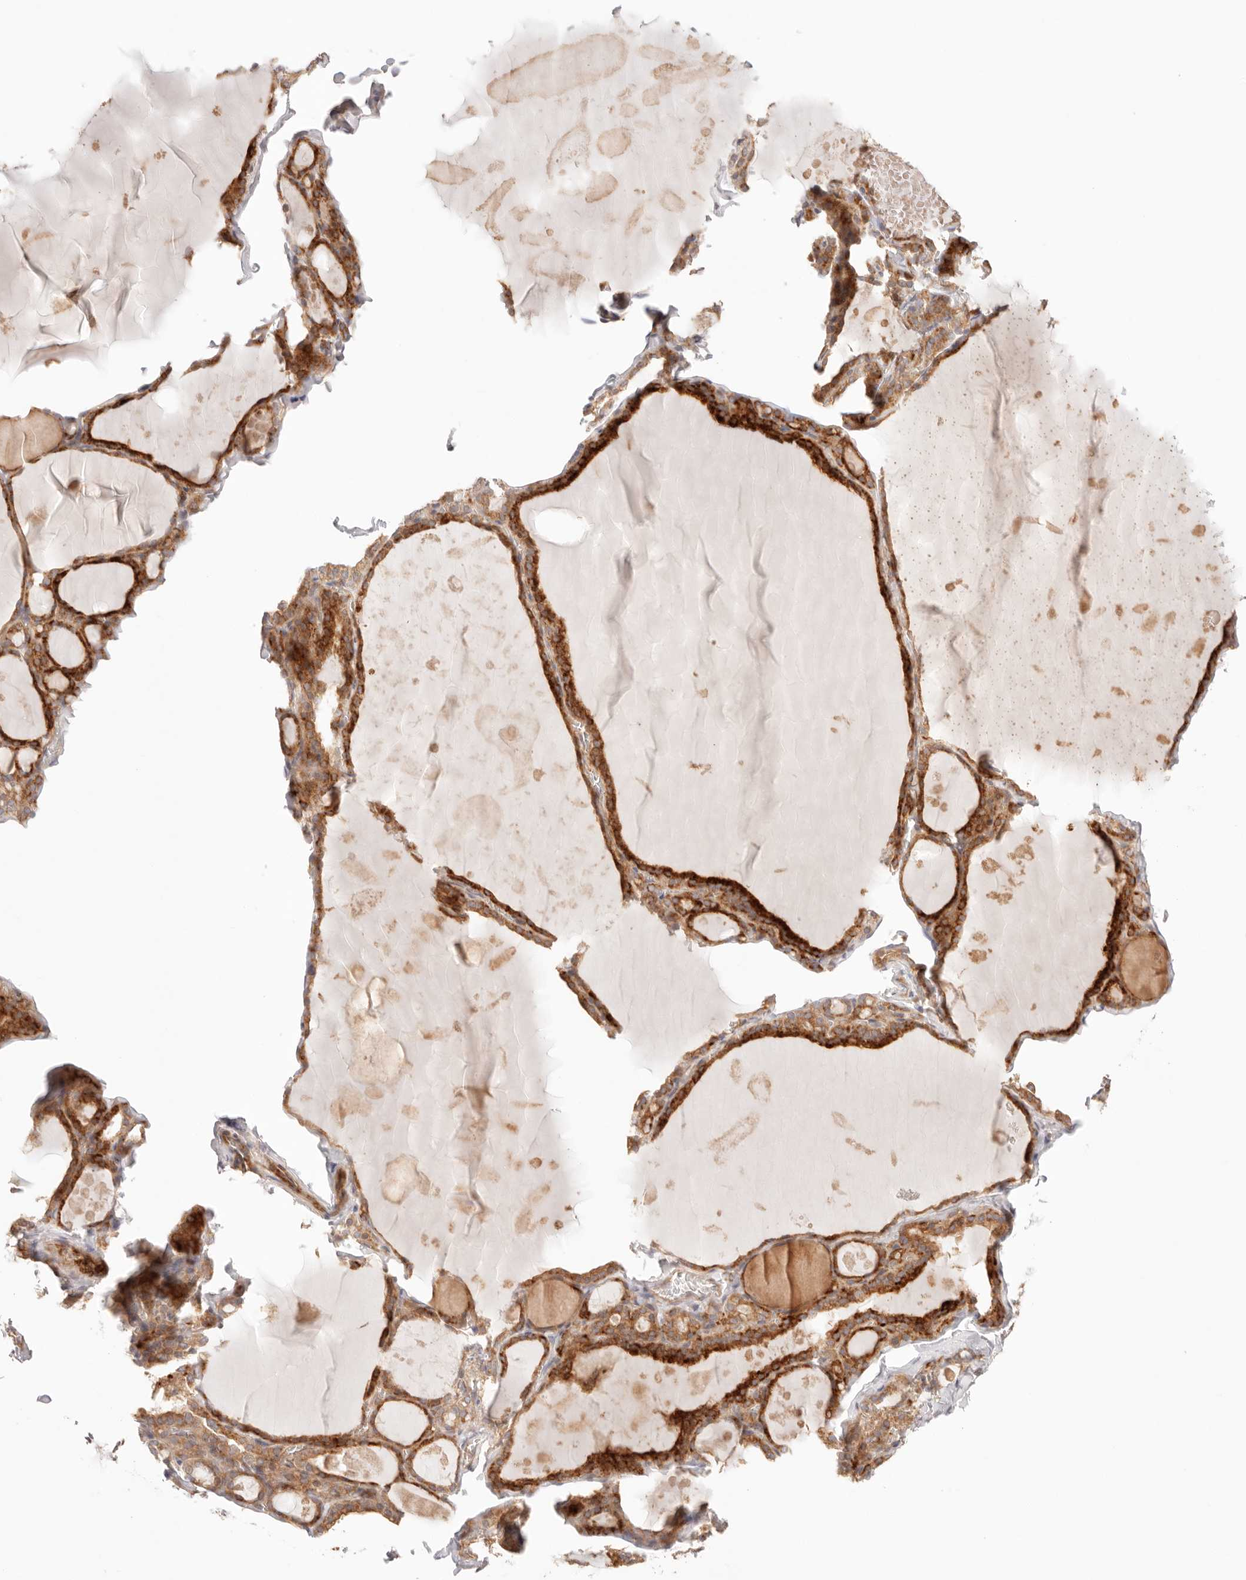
{"staining": {"intensity": "strong", "quantity": ">75%", "location": "cytoplasmic/membranous"}, "tissue": "thyroid gland", "cell_type": "Glandular cells", "image_type": "normal", "snomed": [{"axis": "morphology", "description": "Normal tissue, NOS"}, {"axis": "topography", "description": "Thyroid gland"}], "caption": "Normal thyroid gland was stained to show a protein in brown. There is high levels of strong cytoplasmic/membranous staining in approximately >75% of glandular cells. The staining was performed using DAB to visualize the protein expression in brown, while the nuclei were stained in blue with hematoxylin (Magnification: 20x).", "gene": "IL1R2", "patient": {"sex": "male", "age": 56}}